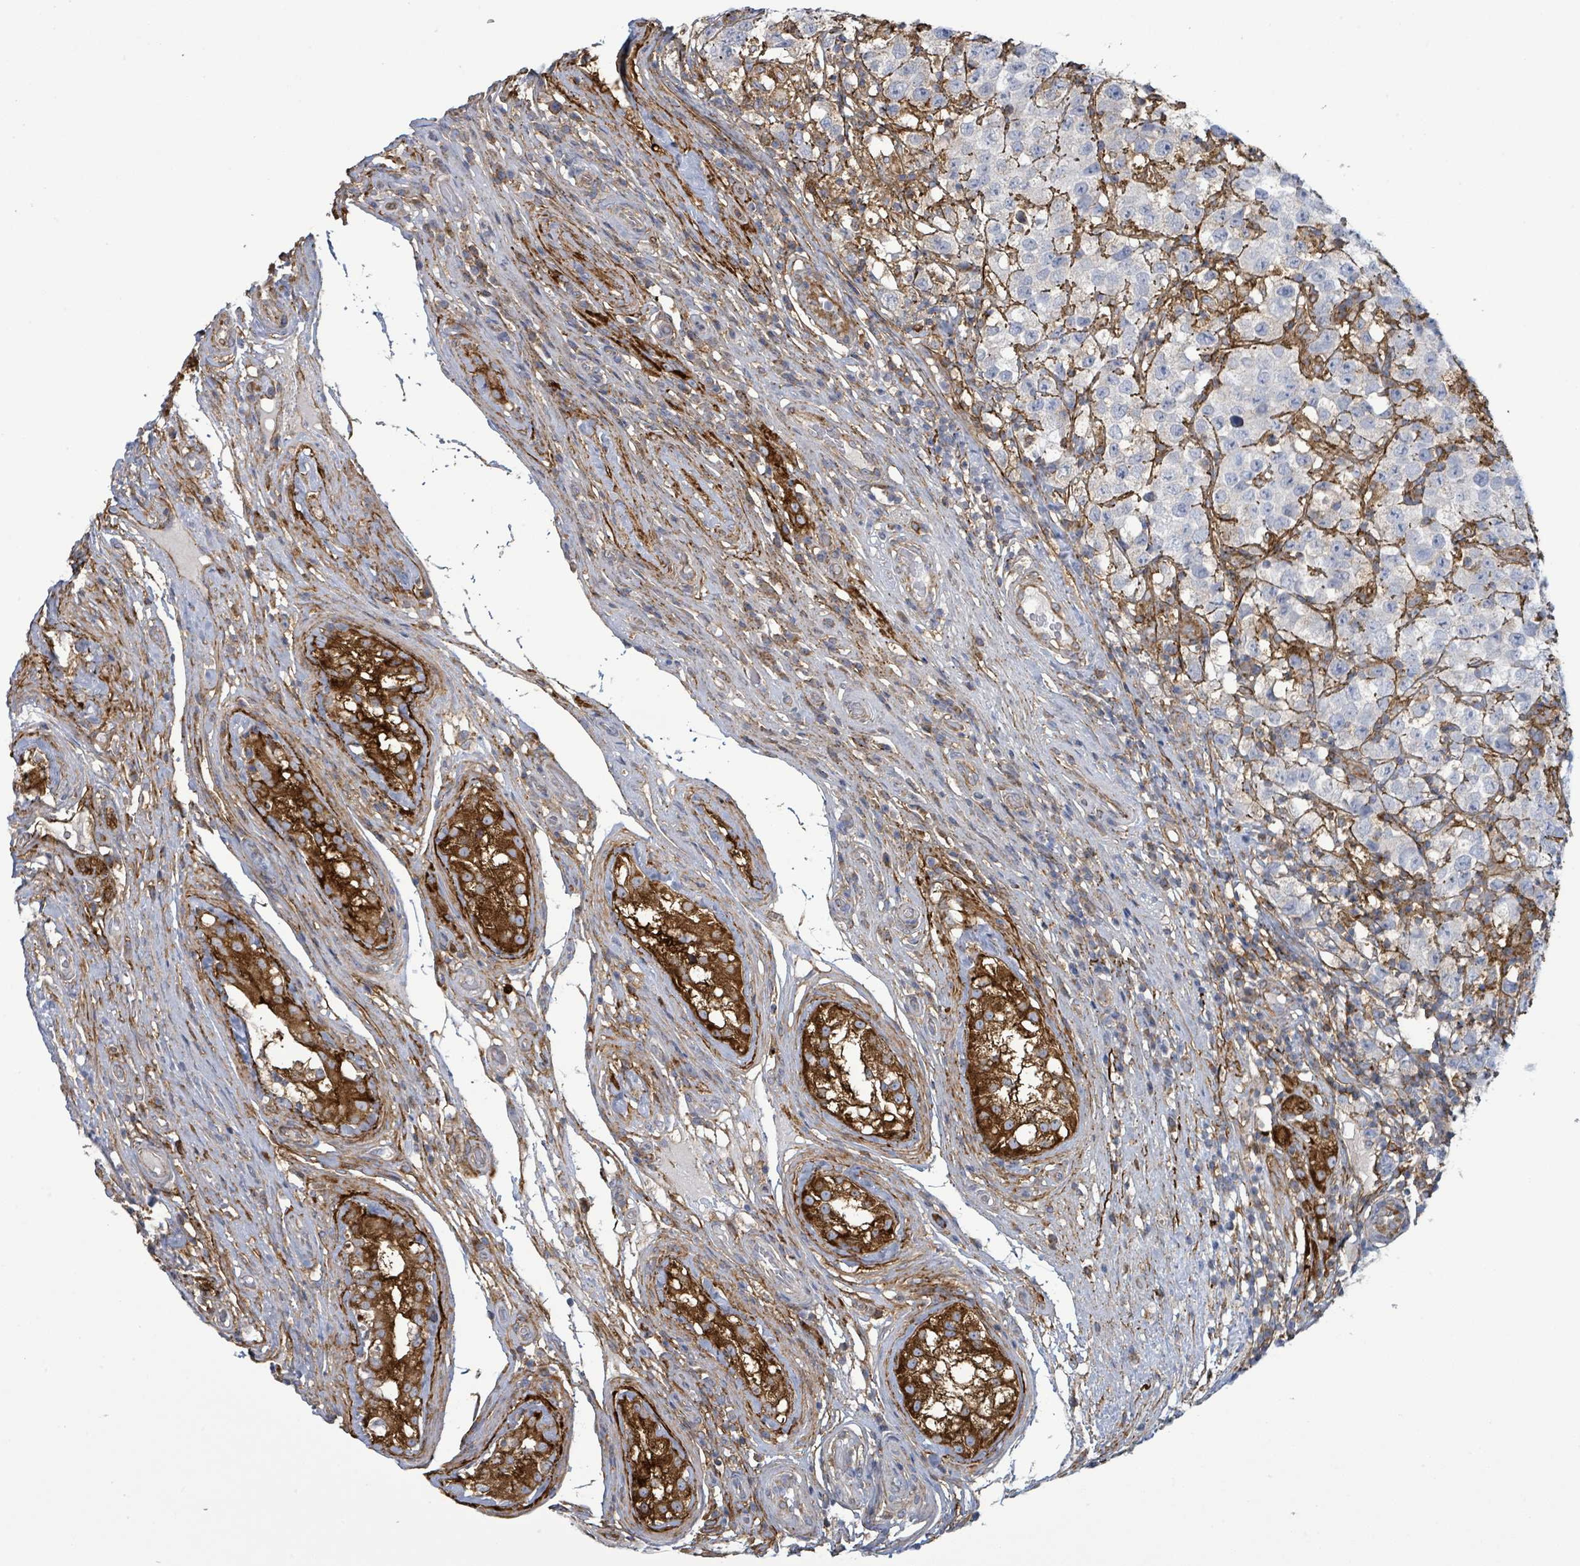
{"staining": {"intensity": "negative", "quantity": "none", "location": "none"}, "tissue": "testis cancer", "cell_type": "Tumor cells", "image_type": "cancer", "snomed": [{"axis": "morphology", "description": "Seminoma, NOS"}, {"axis": "morphology", "description": "Carcinoma, Embryonal, NOS"}, {"axis": "topography", "description": "Testis"}], "caption": "Immunohistochemical staining of human embryonal carcinoma (testis) displays no significant staining in tumor cells.", "gene": "EGFL7", "patient": {"sex": "male", "age": 41}}